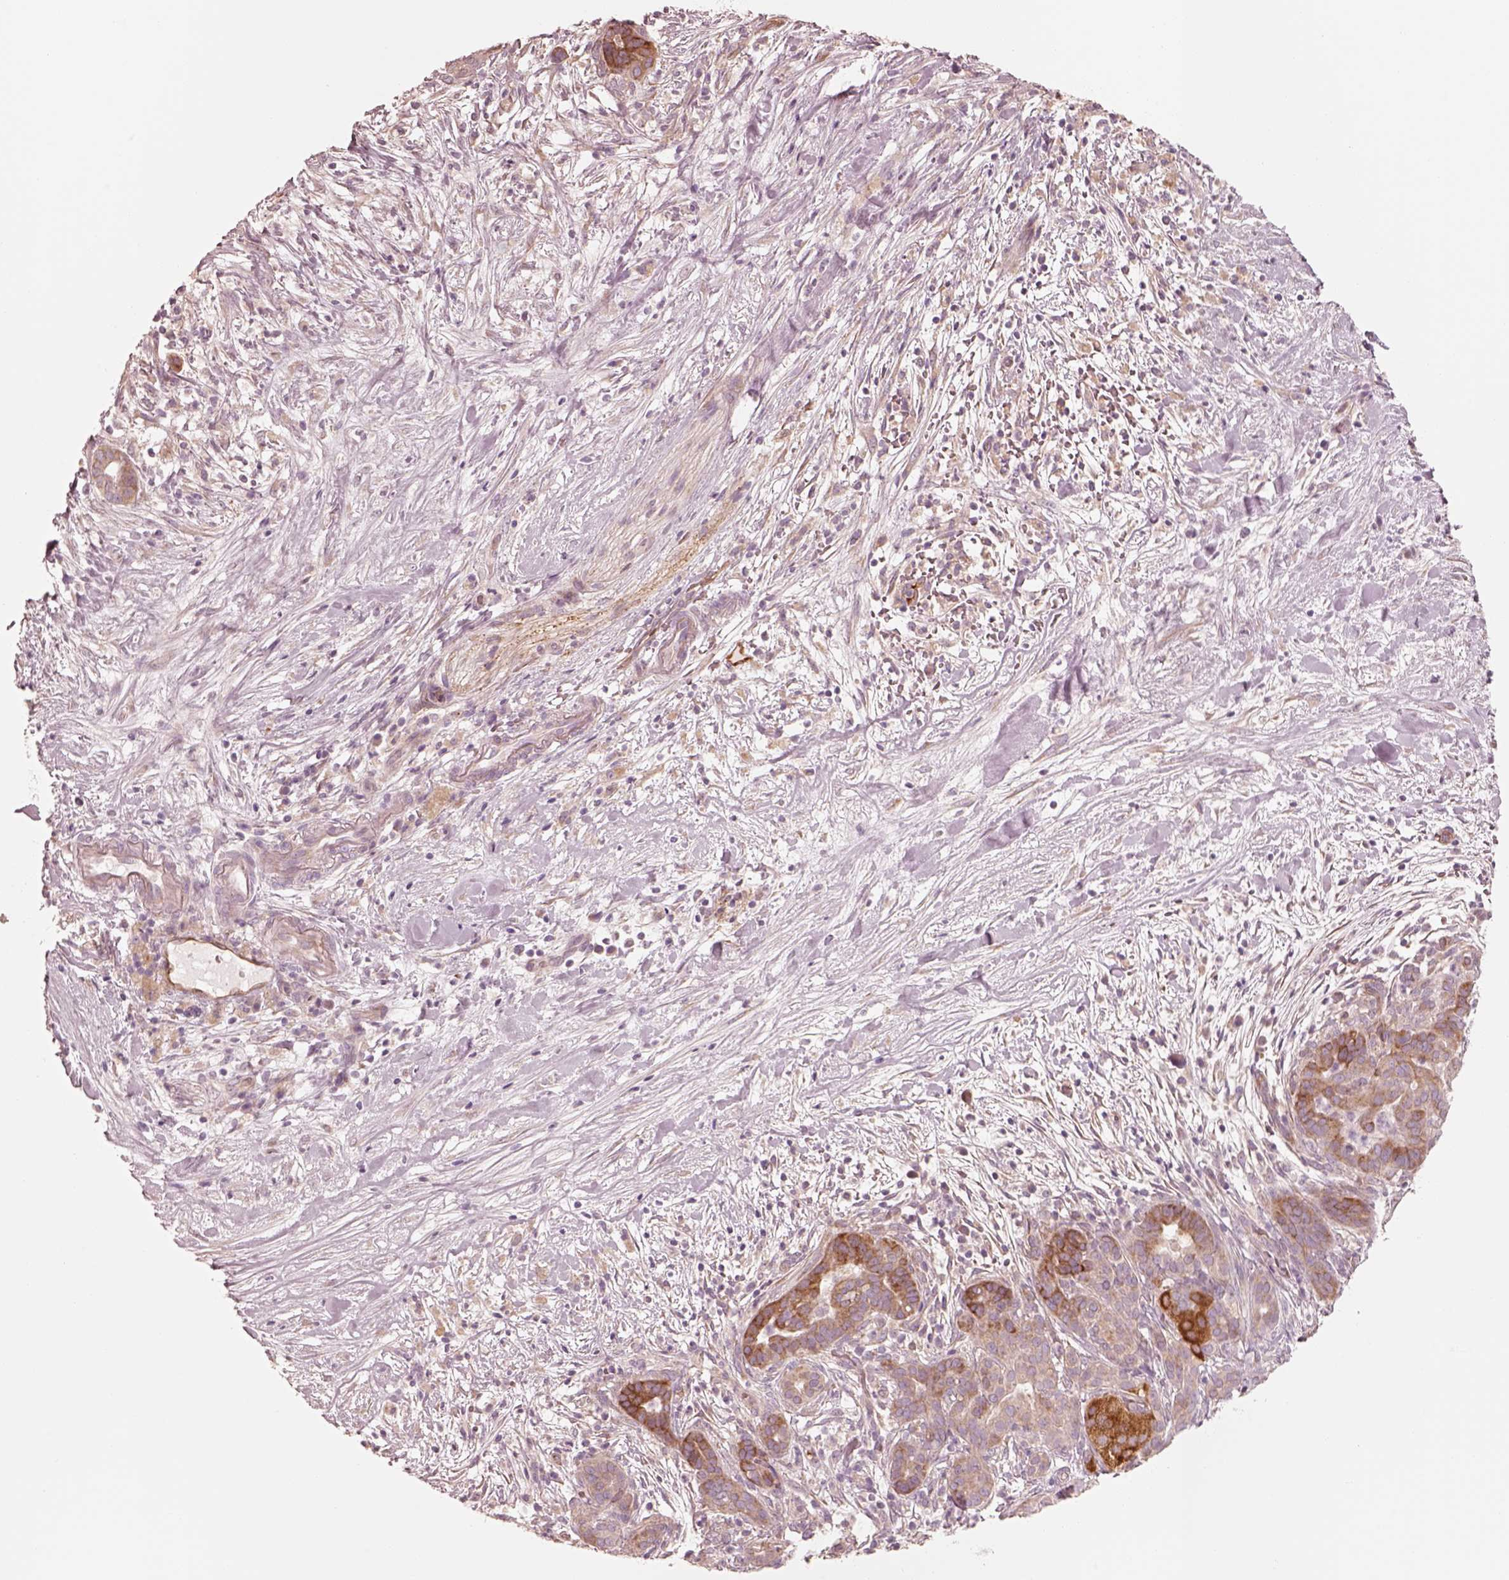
{"staining": {"intensity": "moderate", "quantity": "<25%", "location": "cytoplasmic/membranous"}, "tissue": "pancreatic cancer", "cell_type": "Tumor cells", "image_type": "cancer", "snomed": [{"axis": "morphology", "description": "Adenocarcinoma, NOS"}, {"axis": "topography", "description": "Pancreas"}], "caption": "Immunohistochemistry image of pancreatic cancer (adenocarcinoma) stained for a protein (brown), which demonstrates low levels of moderate cytoplasmic/membranous staining in approximately <25% of tumor cells.", "gene": "RAB3C", "patient": {"sex": "male", "age": 44}}